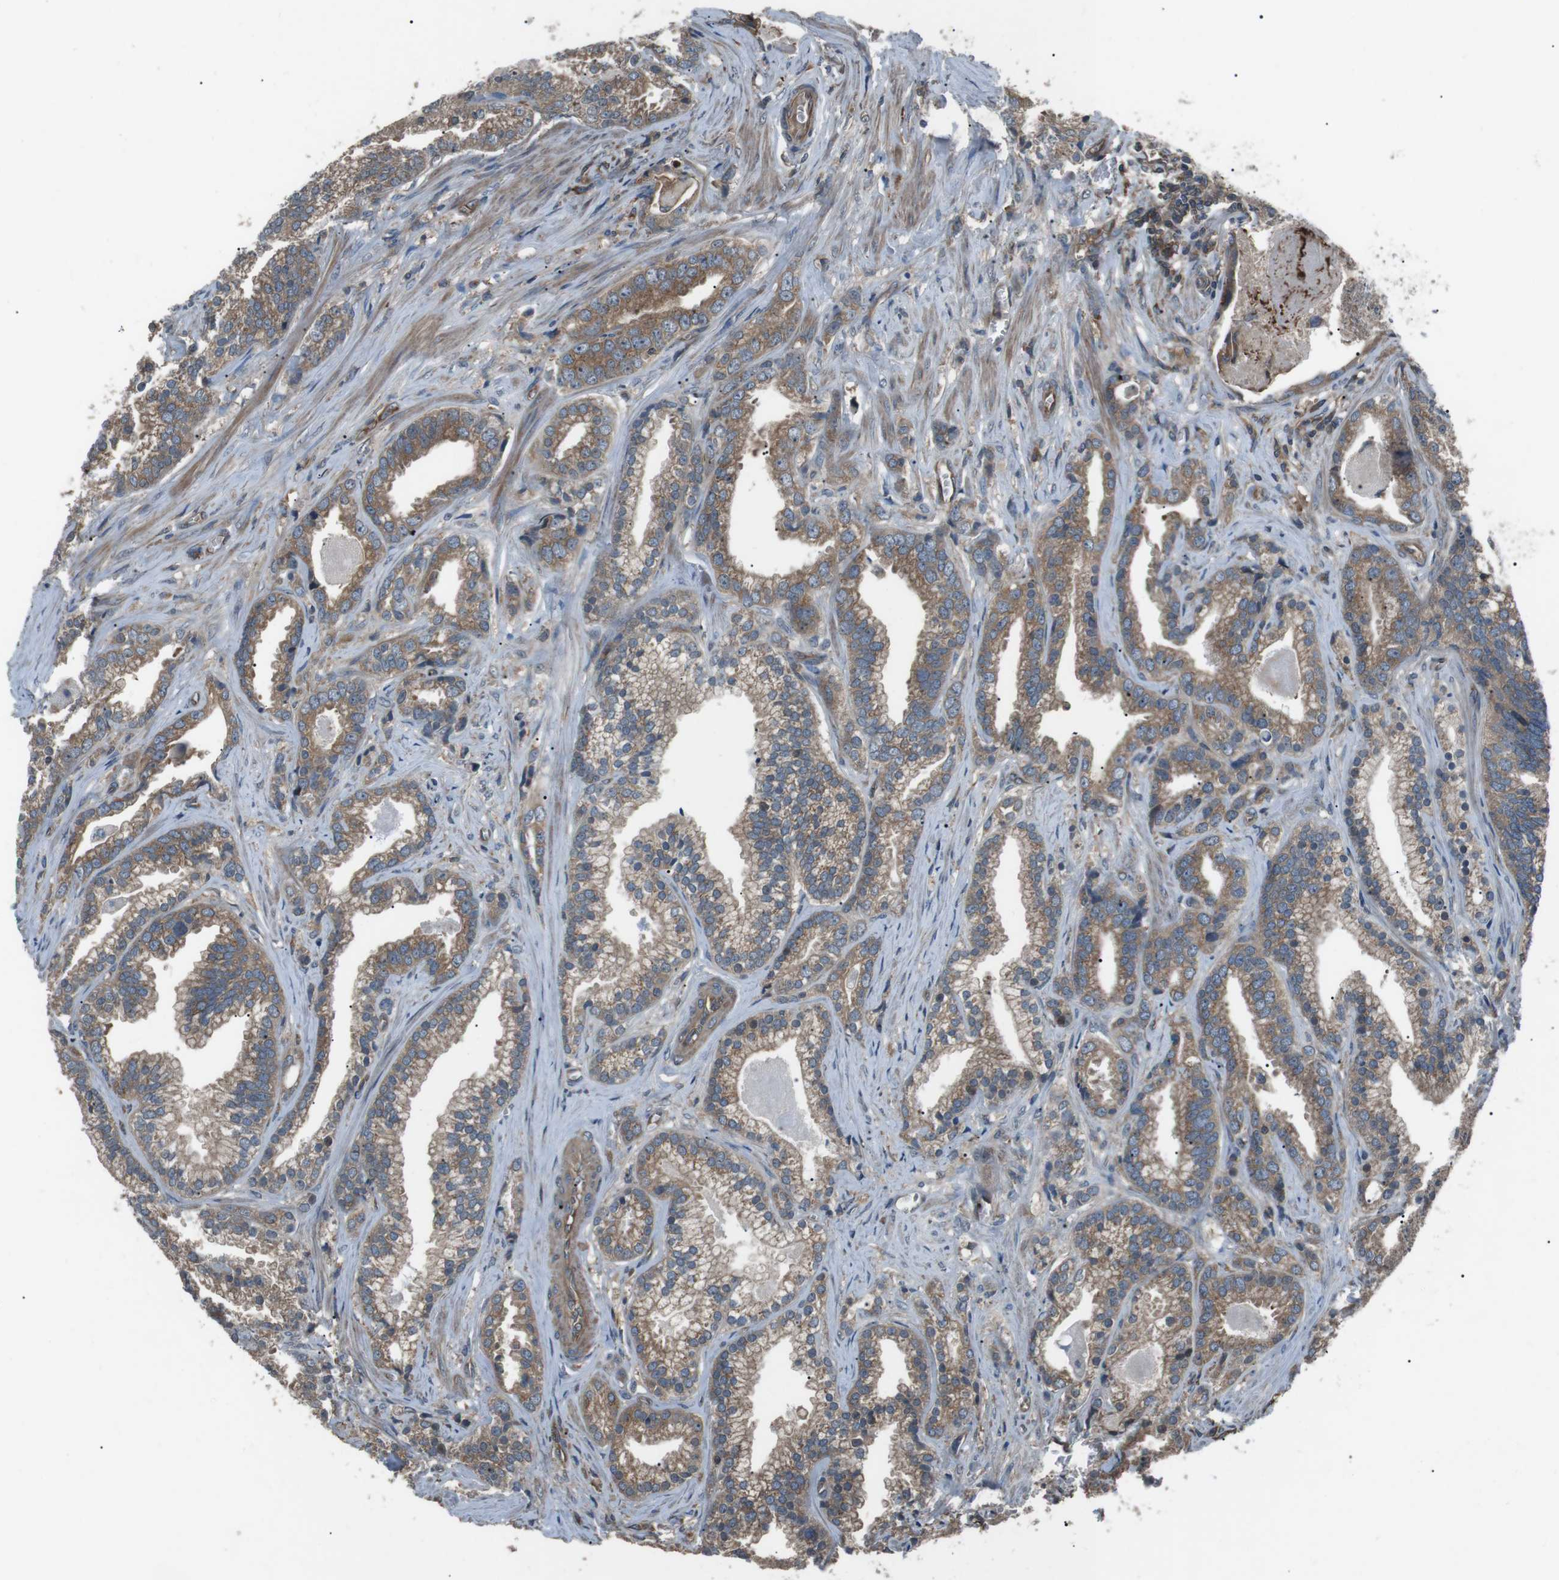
{"staining": {"intensity": "moderate", "quantity": ">75%", "location": "cytoplasmic/membranous"}, "tissue": "prostate cancer", "cell_type": "Tumor cells", "image_type": "cancer", "snomed": [{"axis": "morphology", "description": "Adenocarcinoma, Low grade"}, {"axis": "topography", "description": "Prostate"}], "caption": "Immunohistochemistry of prostate cancer (adenocarcinoma (low-grade)) exhibits medium levels of moderate cytoplasmic/membranous expression in approximately >75% of tumor cells.", "gene": "GPR161", "patient": {"sex": "male", "age": 59}}